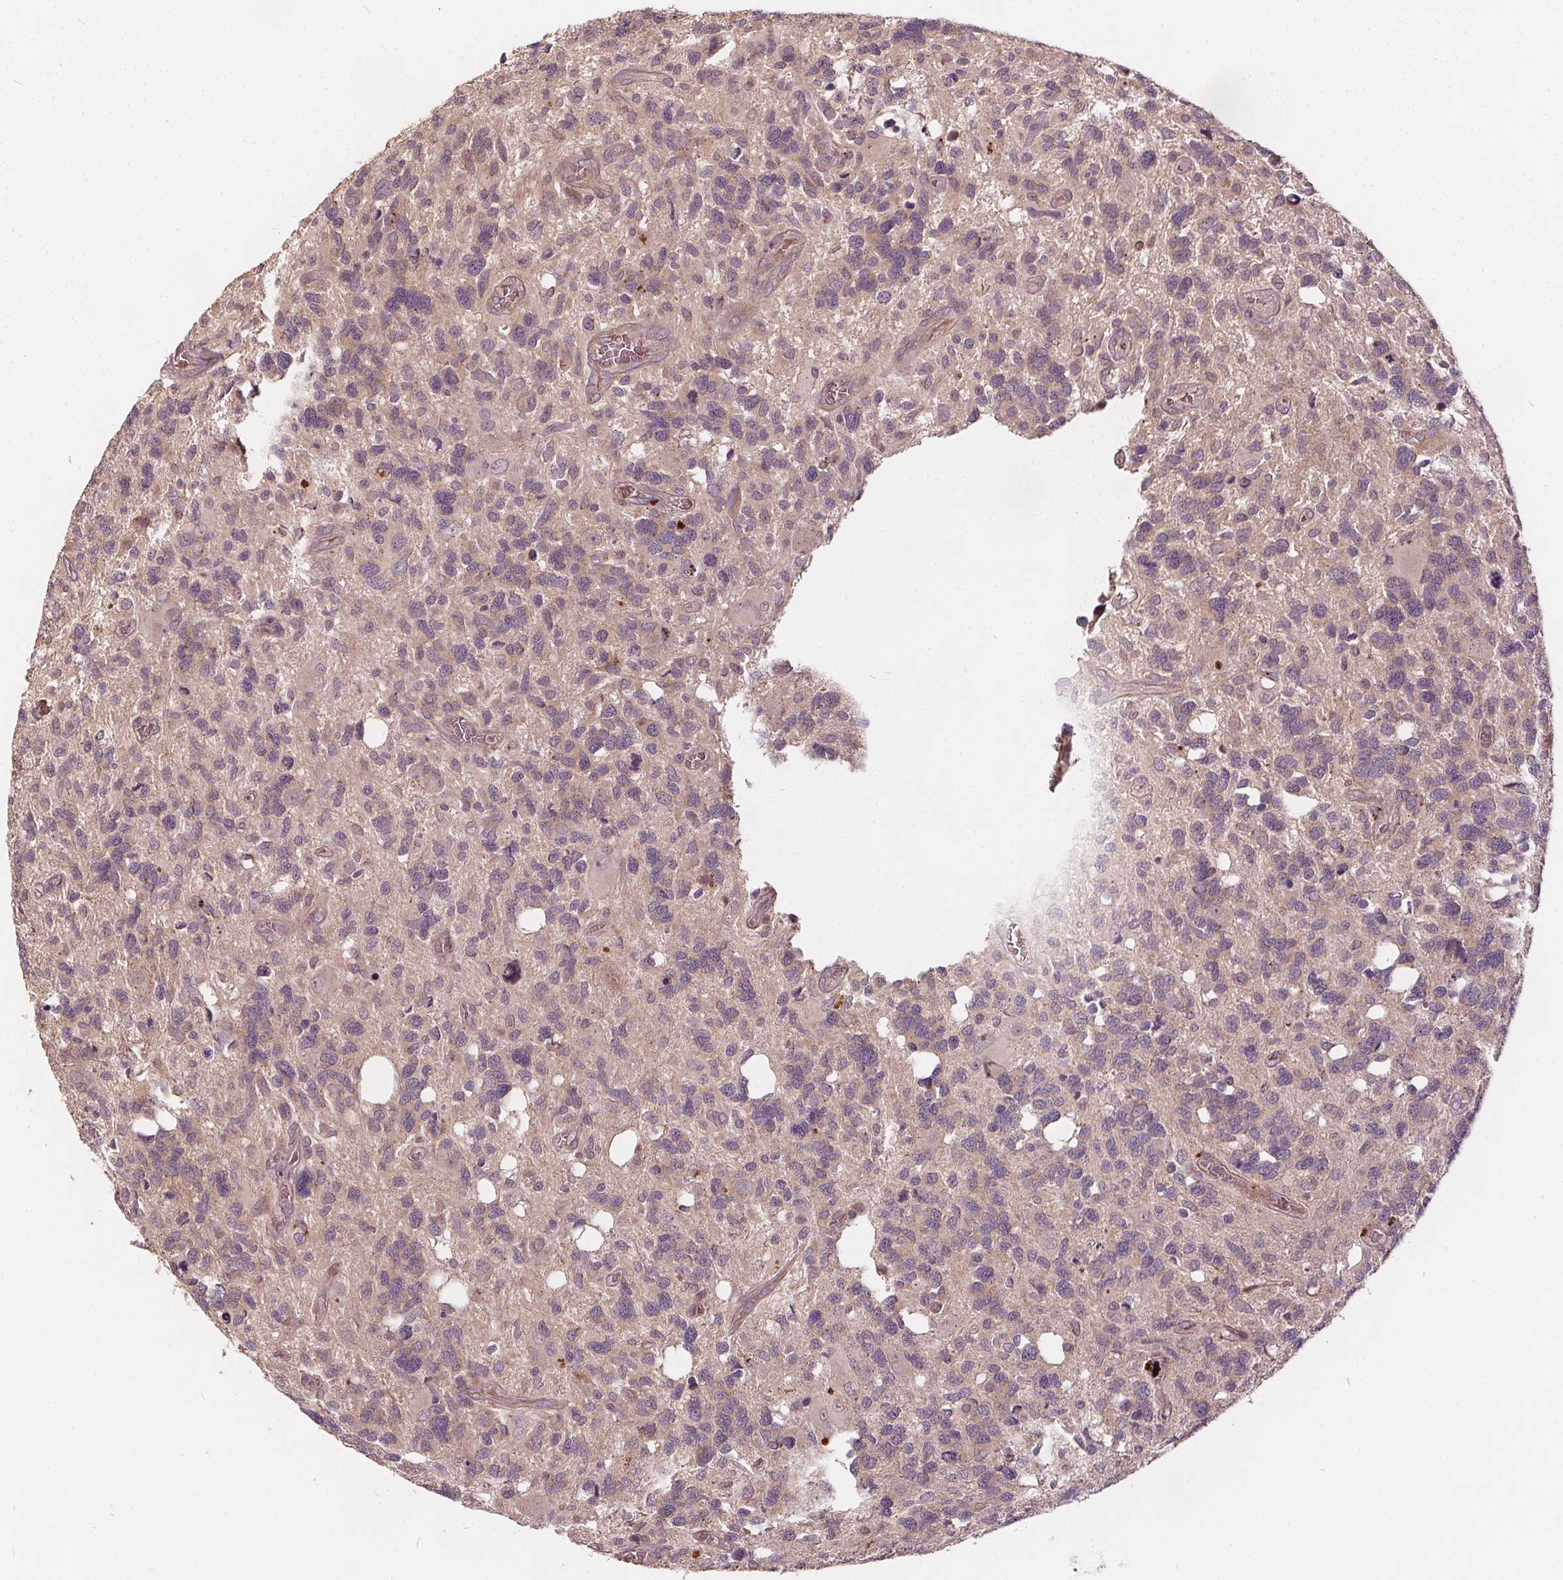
{"staining": {"intensity": "negative", "quantity": "none", "location": "none"}, "tissue": "glioma", "cell_type": "Tumor cells", "image_type": "cancer", "snomed": [{"axis": "morphology", "description": "Glioma, malignant, High grade"}, {"axis": "topography", "description": "Brain"}], "caption": "IHC image of neoplastic tissue: human glioma stained with DAB (3,3'-diaminobenzidine) demonstrates no significant protein positivity in tumor cells.", "gene": "IPO13", "patient": {"sex": "male", "age": 49}}